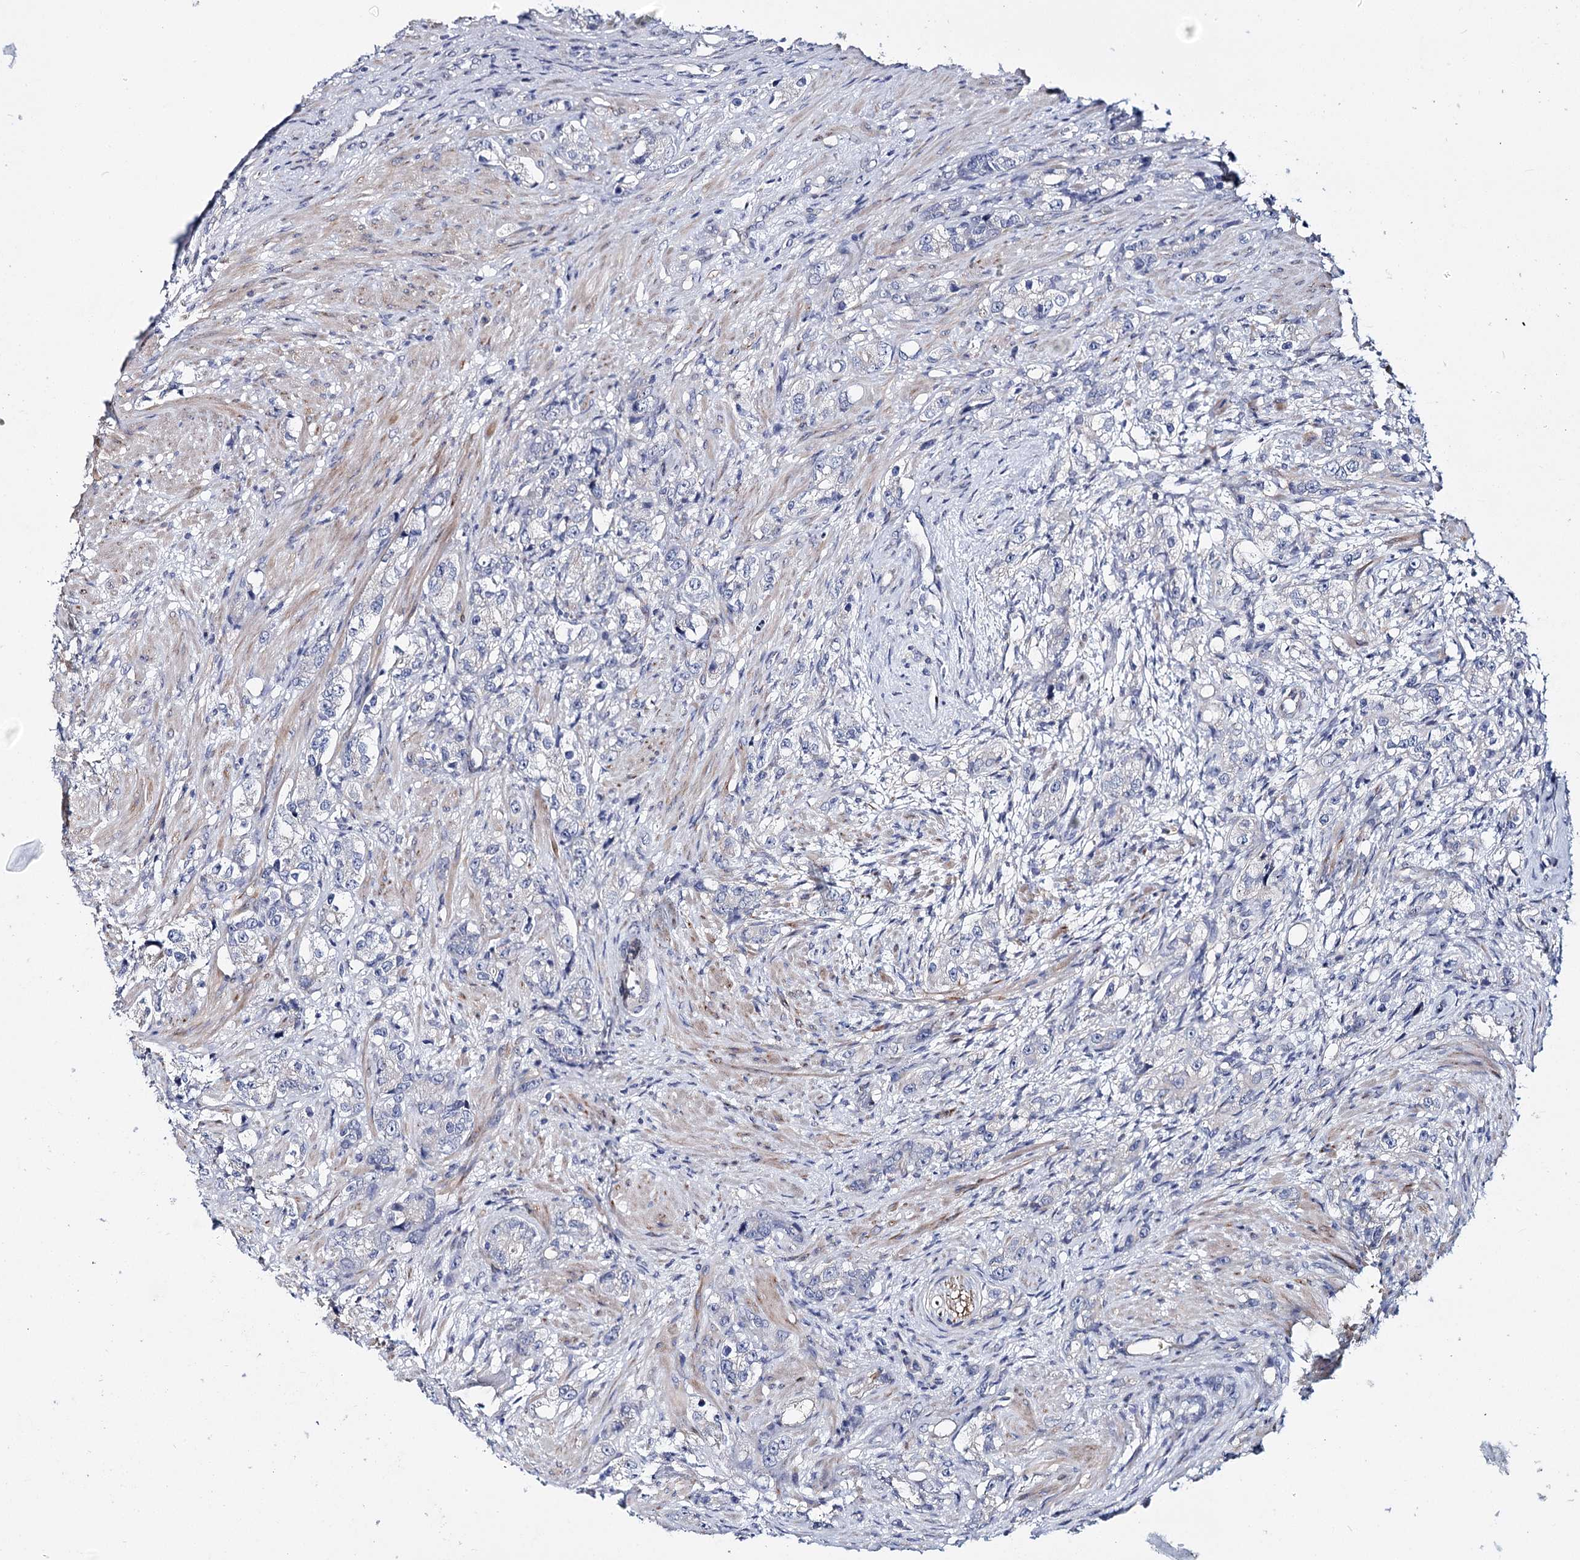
{"staining": {"intensity": "negative", "quantity": "none", "location": "none"}, "tissue": "prostate cancer", "cell_type": "Tumor cells", "image_type": "cancer", "snomed": [{"axis": "morphology", "description": "Adenocarcinoma, High grade"}, {"axis": "topography", "description": "Prostate"}], "caption": "Tumor cells show no significant positivity in prostate adenocarcinoma (high-grade). (DAB IHC visualized using brightfield microscopy, high magnification).", "gene": "TEX12", "patient": {"sex": "male", "age": 63}}